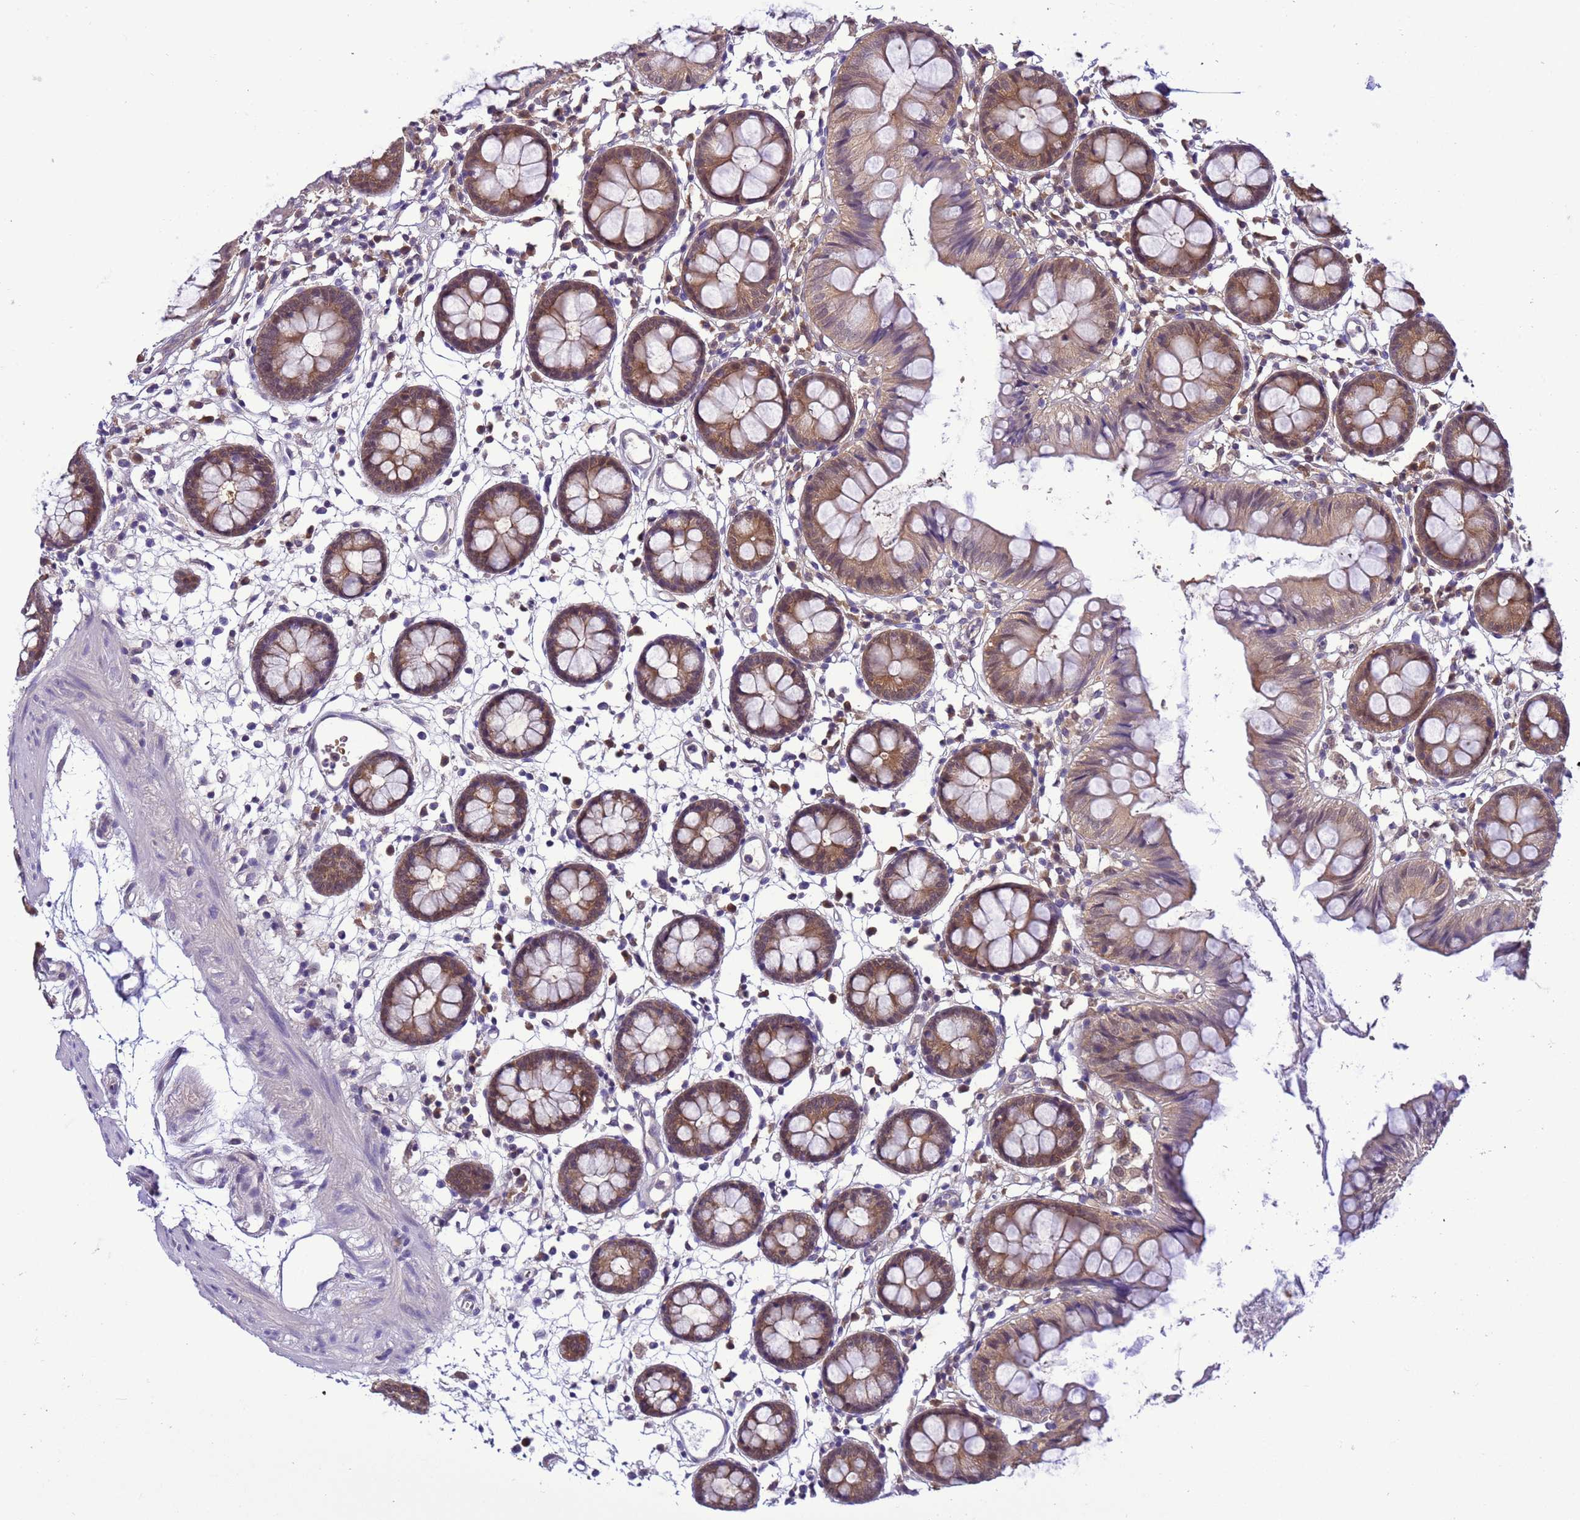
{"staining": {"intensity": "weak", "quantity": ">75%", "location": "cytoplasmic/membranous"}, "tissue": "colon", "cell_type": "Endothelial cells", "image_type": "normal", "snomed": [{"axis": "morphology", "description": "Normal tissue, NOS"}, {"axis": "topography", "description": "Colon"}], "caption": "Weak cytoplasmic/membranous expression is seen in approximately >75% of endothelial cells in unremarkable colon.", "gene": "DDI2", "patient": {"sex": "female", "age": 84}}